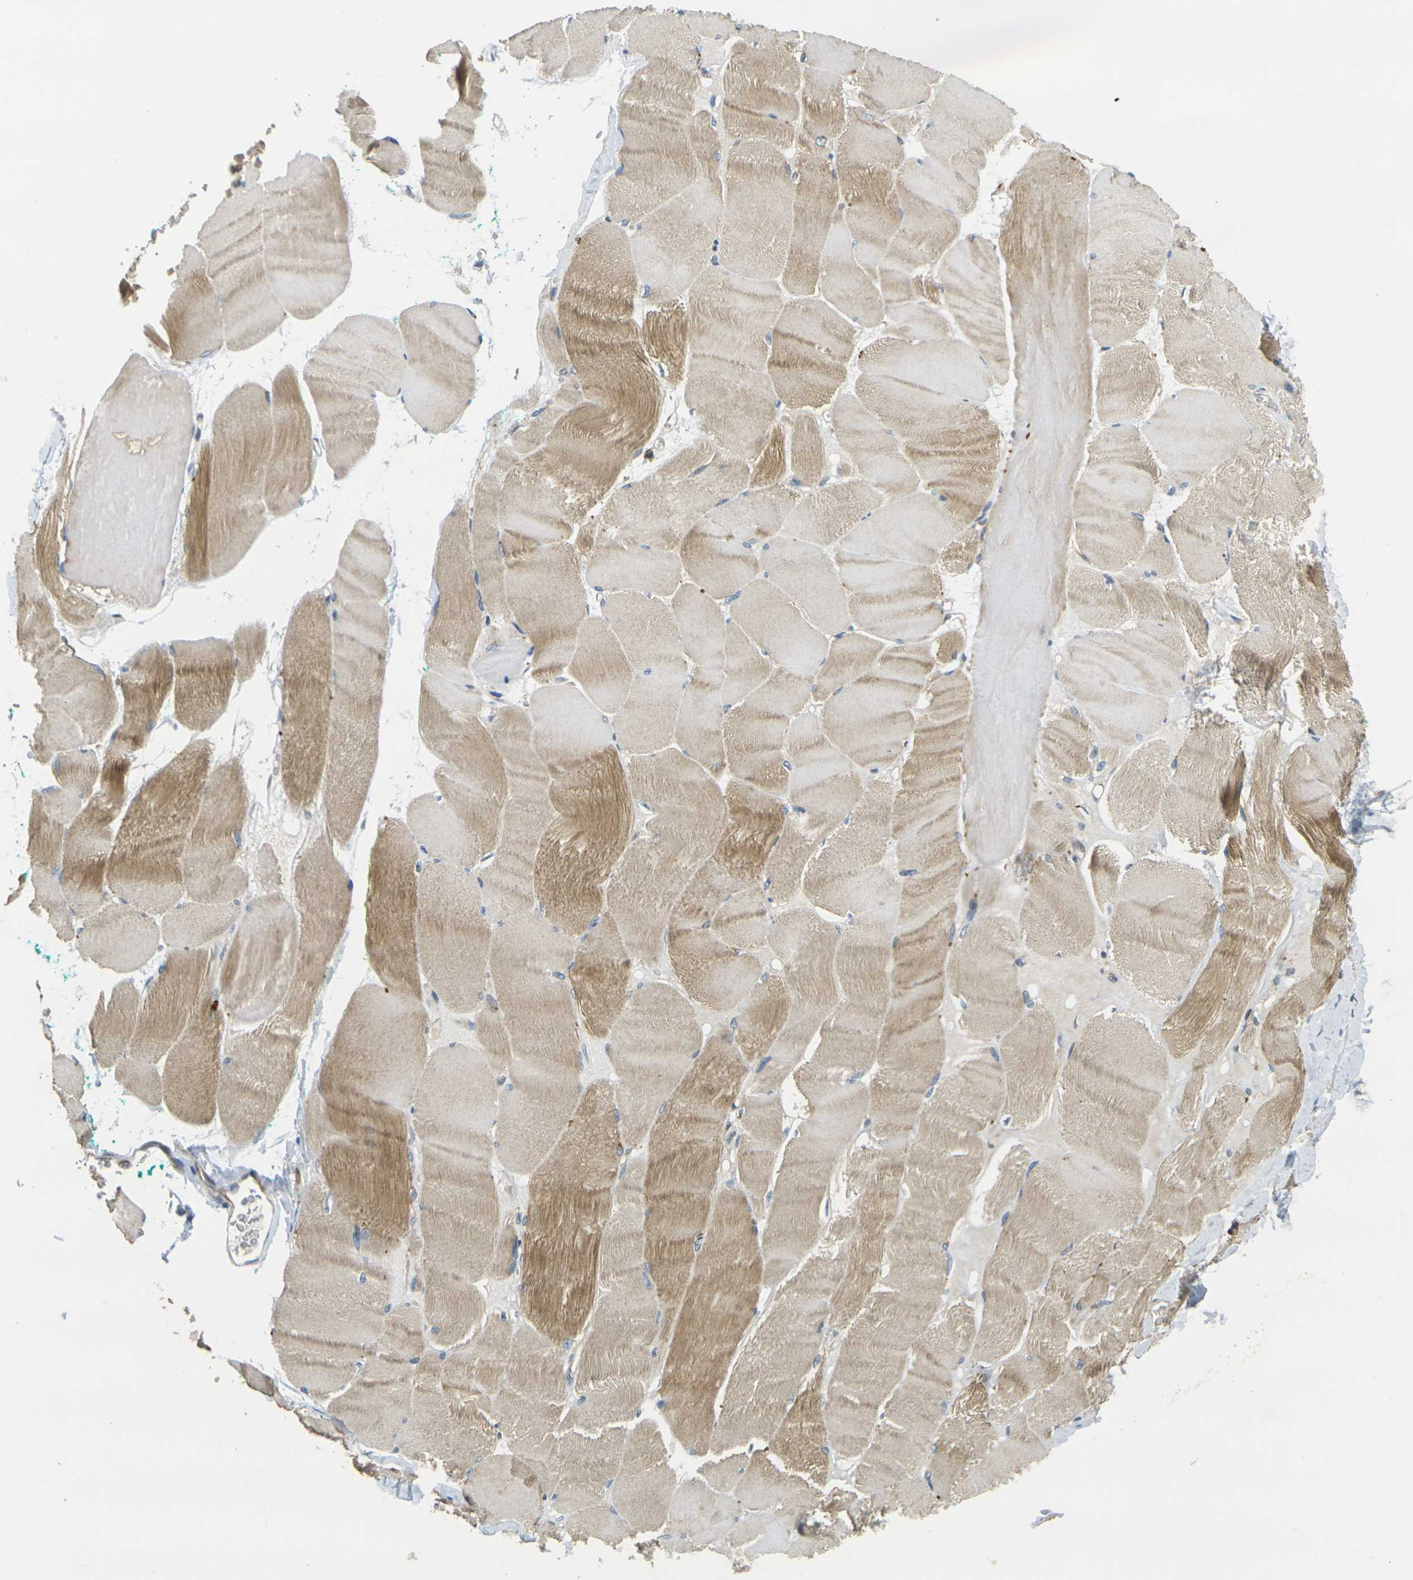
{"staining": {"intensity": "moderate", "quantity": "25%-75%", "location": "cytoplasmic/membranous"}, "tissue": "skeletal muscle", "cell_type": "Myocytes", "image_type": "normal", "snomed": [{"axis": "morphology", "description": "Normal tissue, NOS"}, {"axis": "morphology", "description": "Squamous cell carcinoma, NOS"}, {"axis": "topography", "description": "Skeletal muscle"}], "caption": "IHC photomicrograph of unremarkable human skeletal muscle stained for a protein (brown), which exhibits medium levels of moderate cytoplasmic/membranous positivity in about 25%-75% of myocytes.", "gene": "MINAR2", "patient": {"sex": "male", "age": 51}}